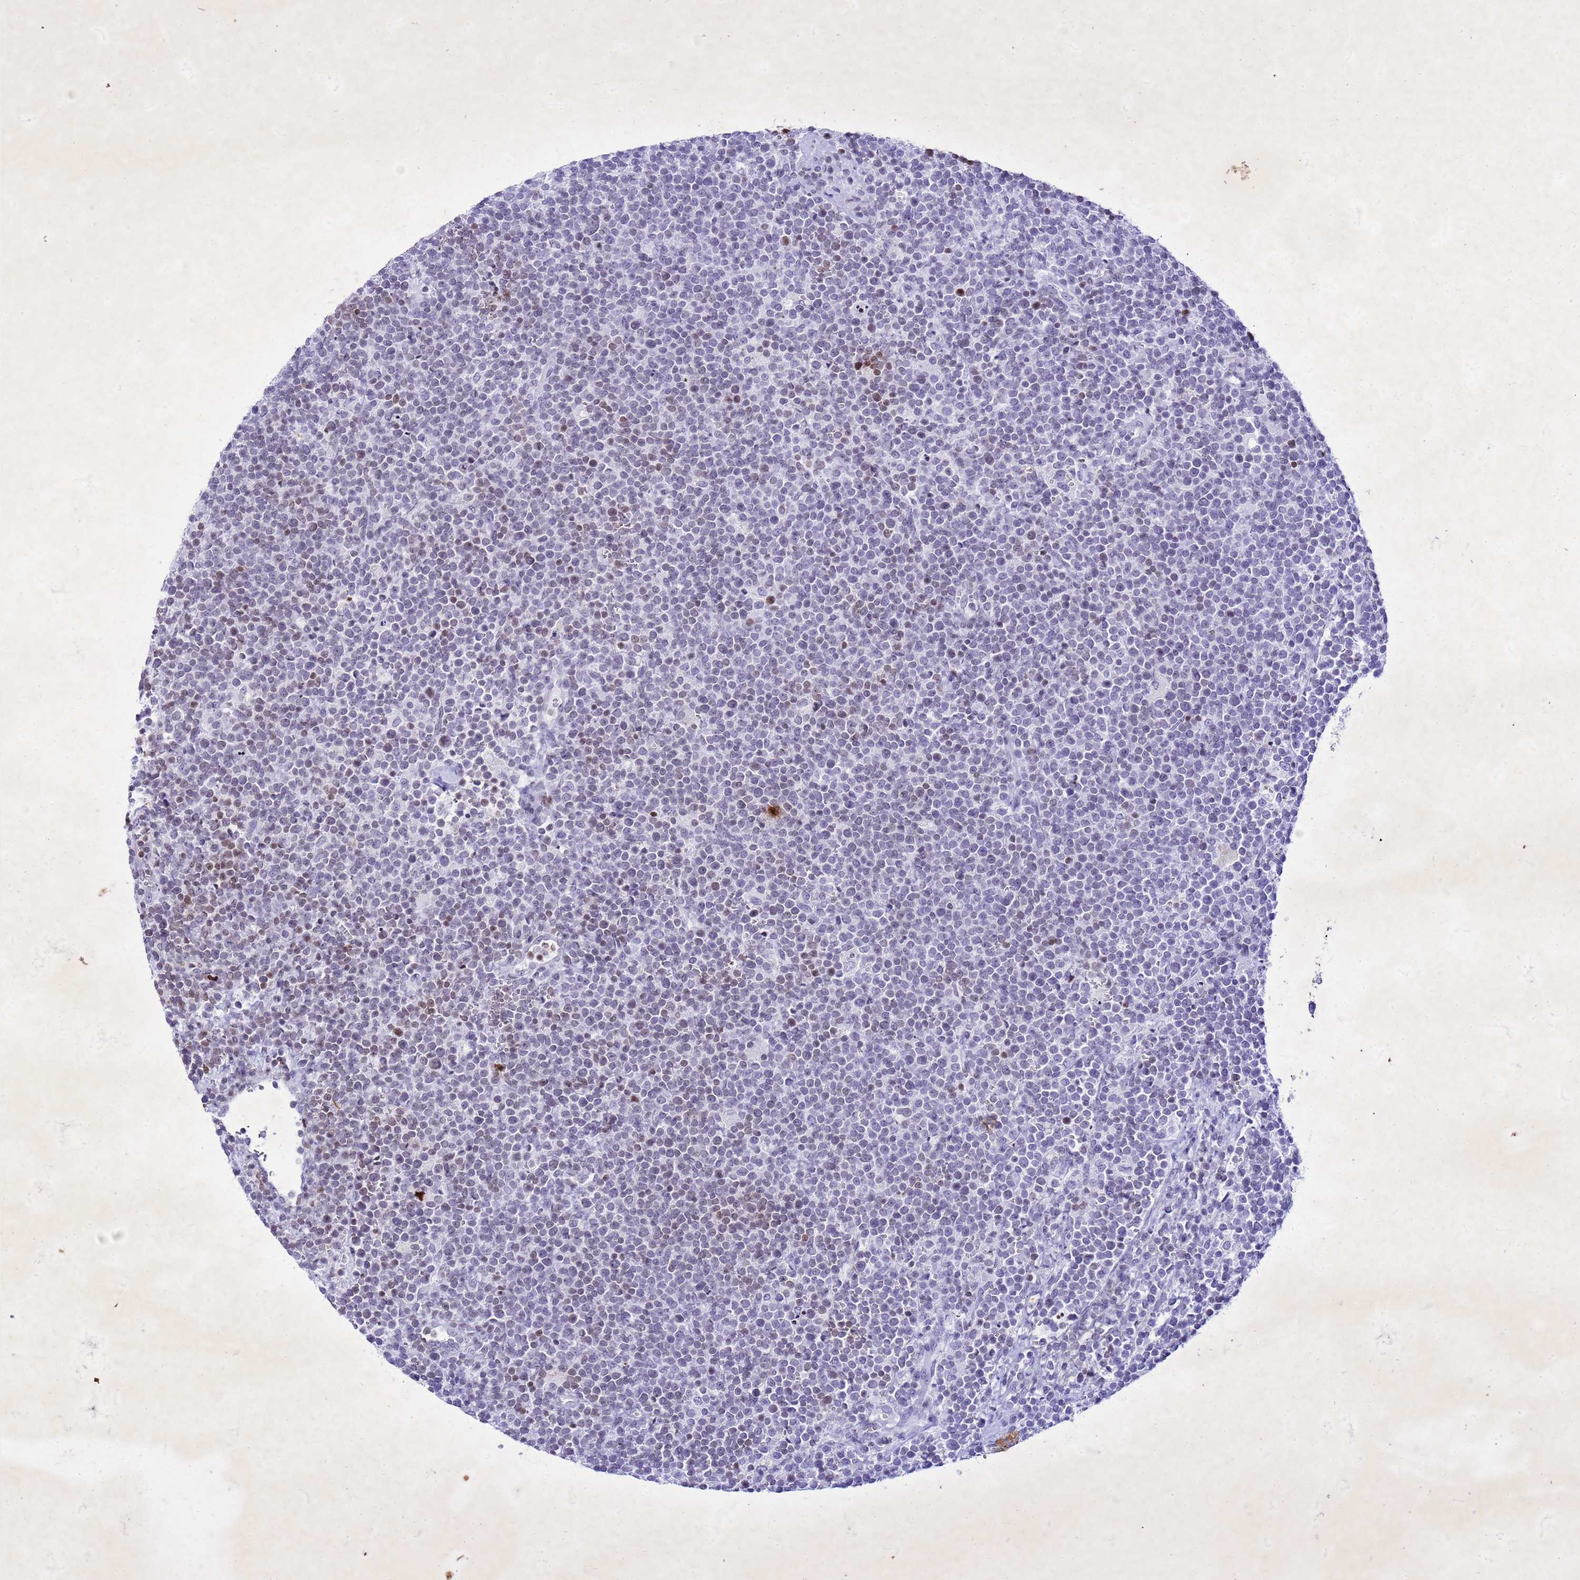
{"staining": {"intensity": "moderate", "quantity": "<25%", "location": "nuclear"}, "tissue": "lymphoma", "cell_type": "Tumor cells", "image_type": "cancer", "snomed": [{"axis": "morphology", "description": "Malignant lymphoma, non-Hodgkin's type, High grade"}, {"axis": "topography", "description": "Lymph node"}], "caption": "Immunohistochemistry (IHC) staining of high-grade malignant lymphoma, non-Hodgkin's type, which displays low levels of moderate nuclear staining in approximately <25% of tumor cells indicating moderate nuclear protein positivity. The staining was performed using DAB (3,3'-diaminobenzidine) (brown) for protein detection and nuclei were counterstained in hematoxylin (blue).", "gene": "COPS9", "patient": {"sex": "male", "age": 61}}